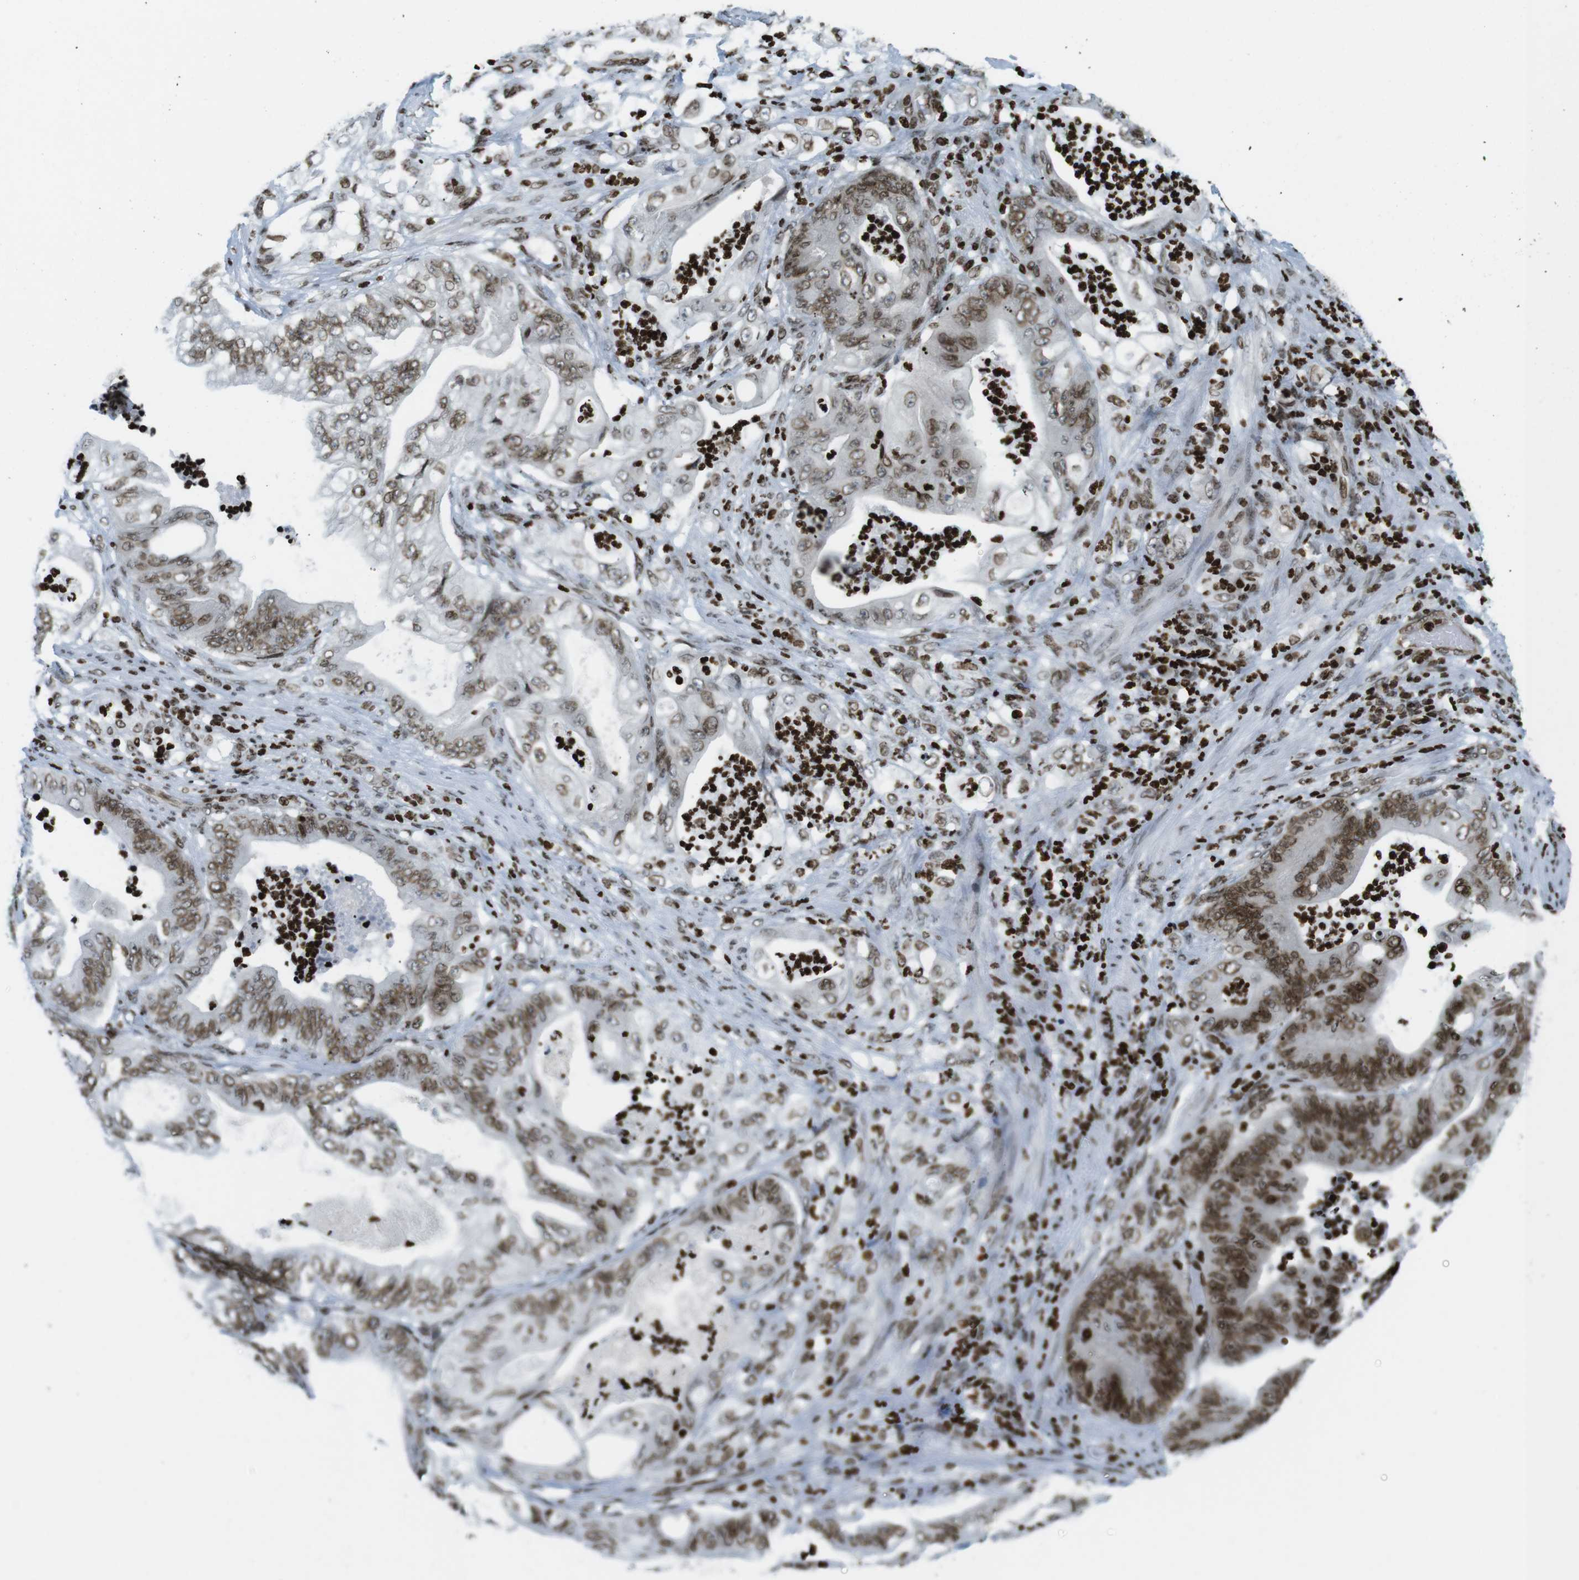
{"staining": {"intensity": "moderate", "quantity": ">75%", "location": "nuclear"}, "tissue": "stomach cancer", "cell_type": "Tumor cells", "image_type": "cancer", "snomed": [{"axis": "morphology", "description": "Adenocarcinoma, NOS"}, {"axis": "topography", "description": "Stomach"}], "caption": "Moderate nuclear positivity is identified in approximately >75% of tumor cells in stomach cancer (adenocarcinoma).", "gene": "H2AC8", "patient": {"sex": "female", "age": 73}}